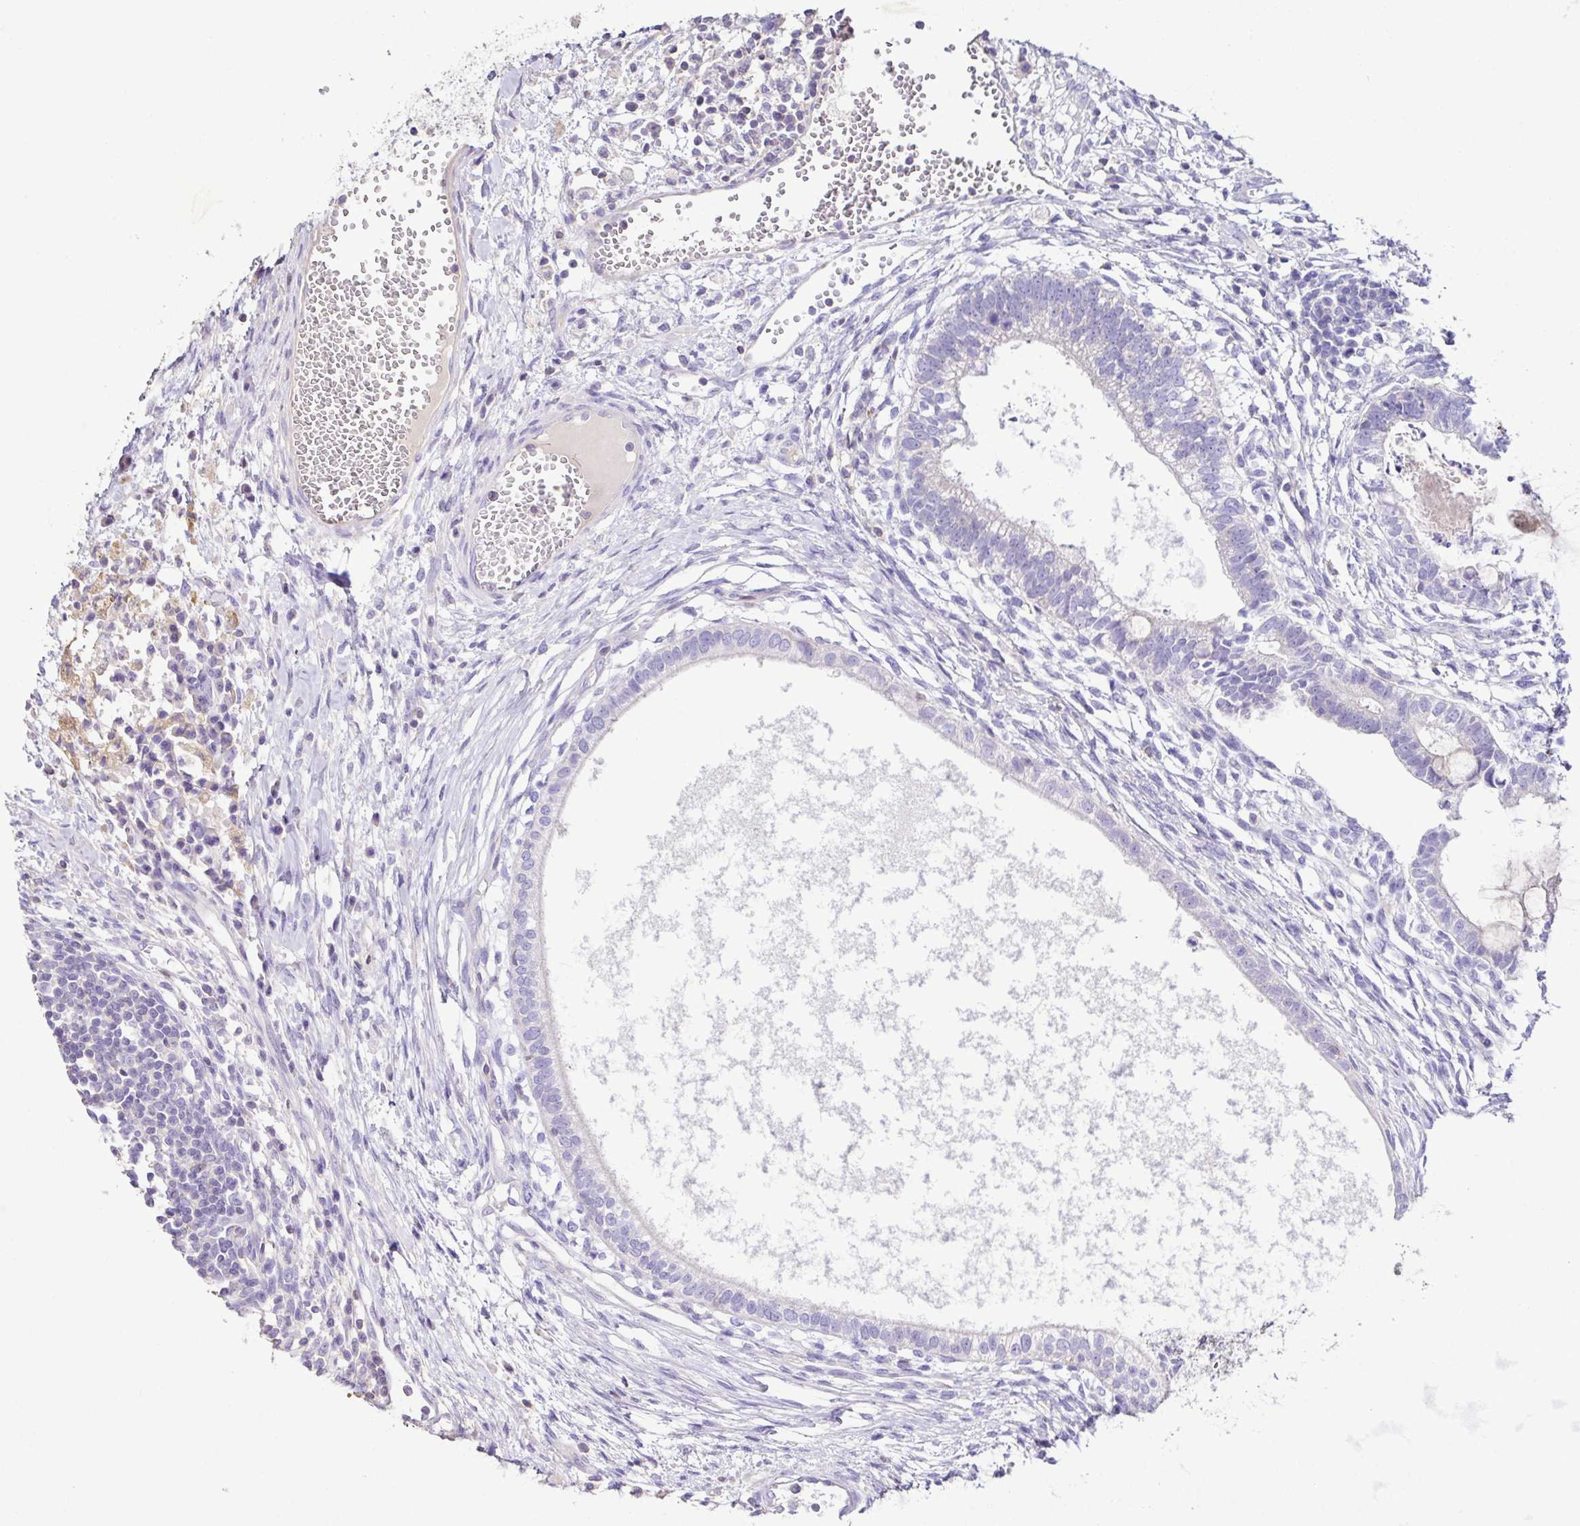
{"staining": {"intensity": "negative", "quantity": "none", "location": "none"}, "tissue": "testis cancer", "cell_type": "Tumor cells", "image_type": "cancer", "snomed": [{"axis": "morphology", "description": "Carcinoma, Embryonal, NOS"}, {"axis": "topography", "description": "Testis"}], "caption": "High magnification brightfield microscopy of testis cancer (embryonal carcinoma) stained with DAB (brown) and counterstained with hematoxylin (blue): tumor cells show no significant staining.", "gene": "MARCO", "patient": {"sex": "male", "age": 37}}